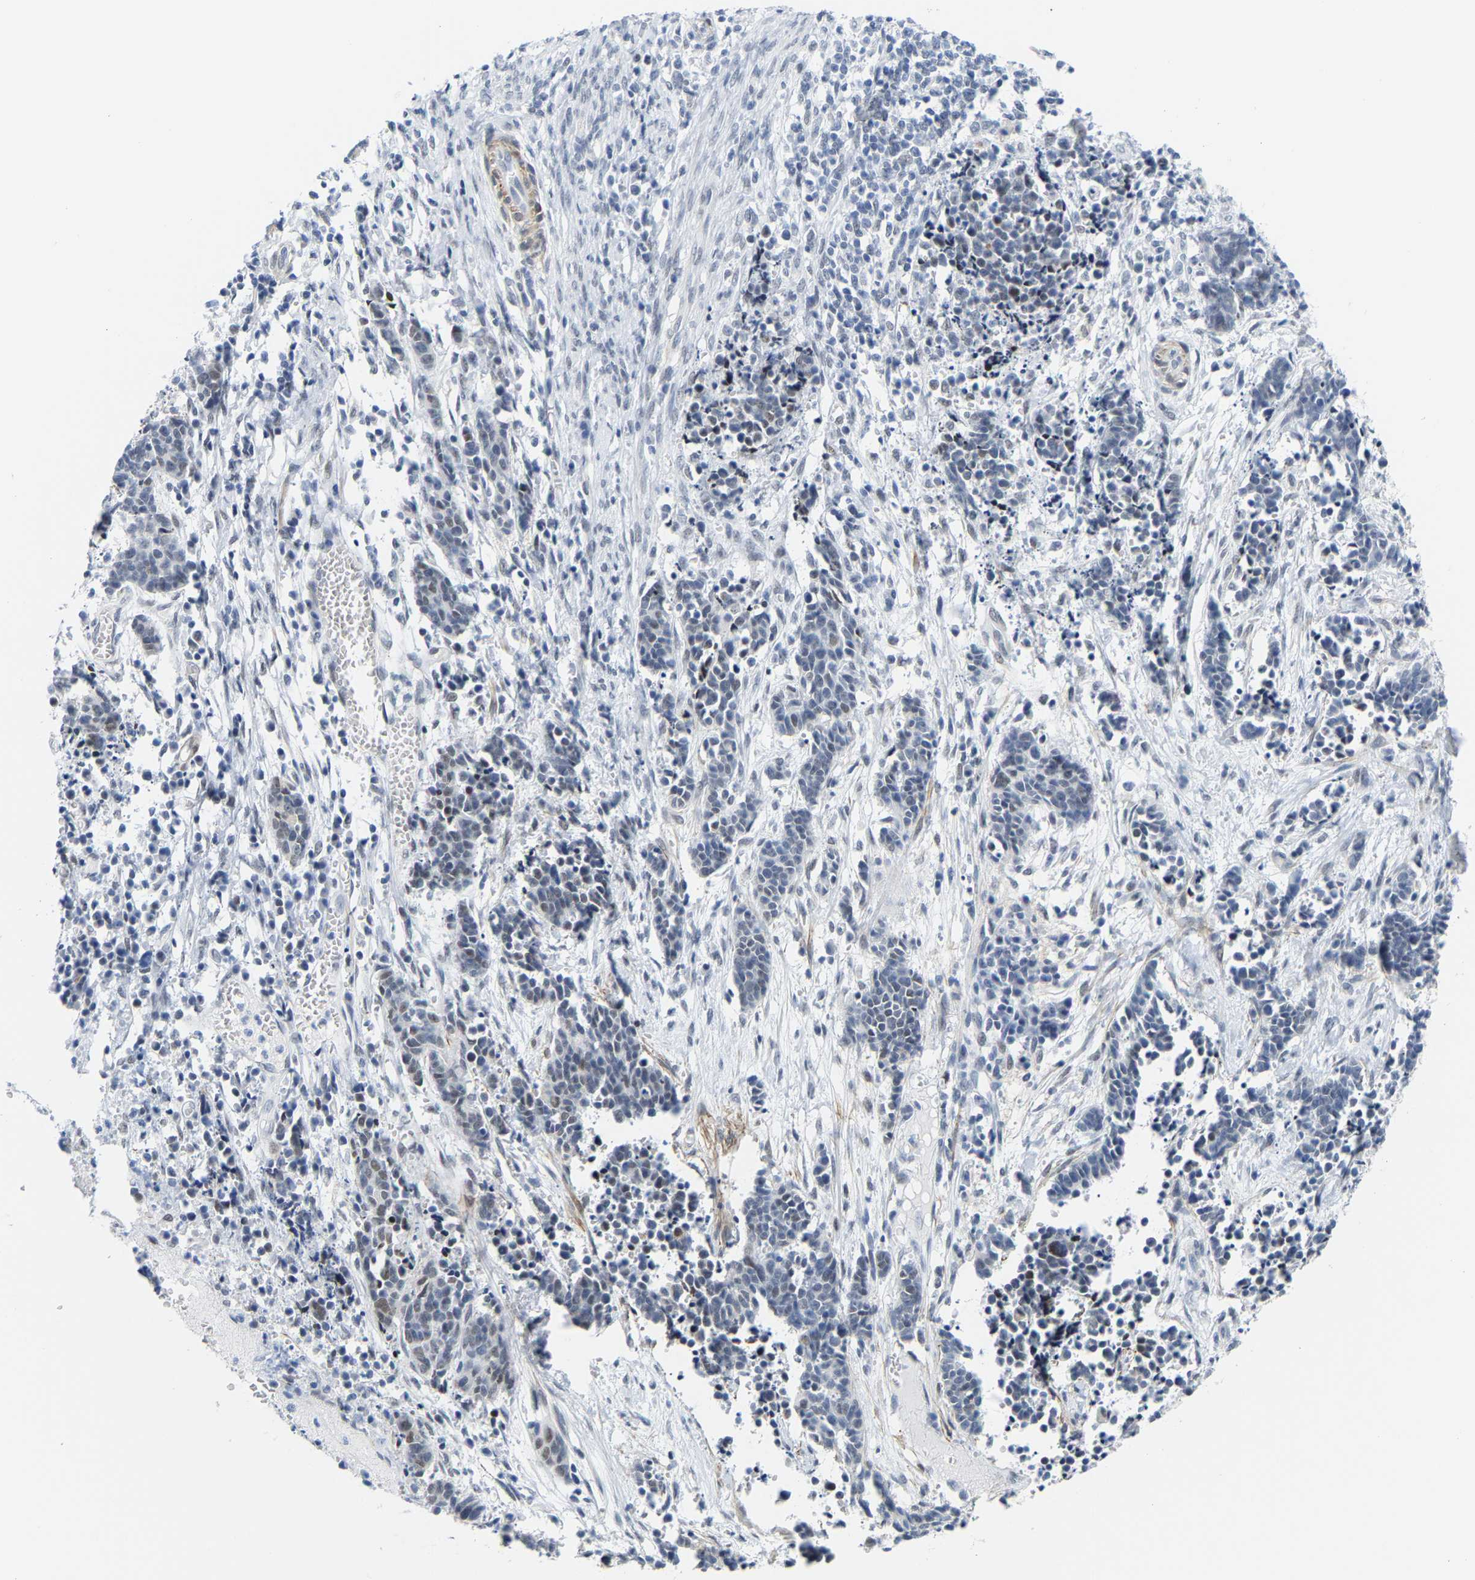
{"staining": {"intensity": "weak", "quantity": "<25%", "location": "nuclear"}, "tissue": "cervical cancer", "cell_type": "Tumor cells", "image_type": "cancer", "snomed": [{"axis": "morphology", "description": "Squamous cell carcinoma, NOS"}, {"axis": "topography", "description": "Cervix"}], "caption": "High power microscopy image of an immunohistochemistry (IHC) image of cervical cancer, revealing no significant staining in tumor cells. (DAB IHC visualized using brightfield microscopy, high magnification).", "gene": "FAM180A", "patient": {"sex": "female", "age": 35}}